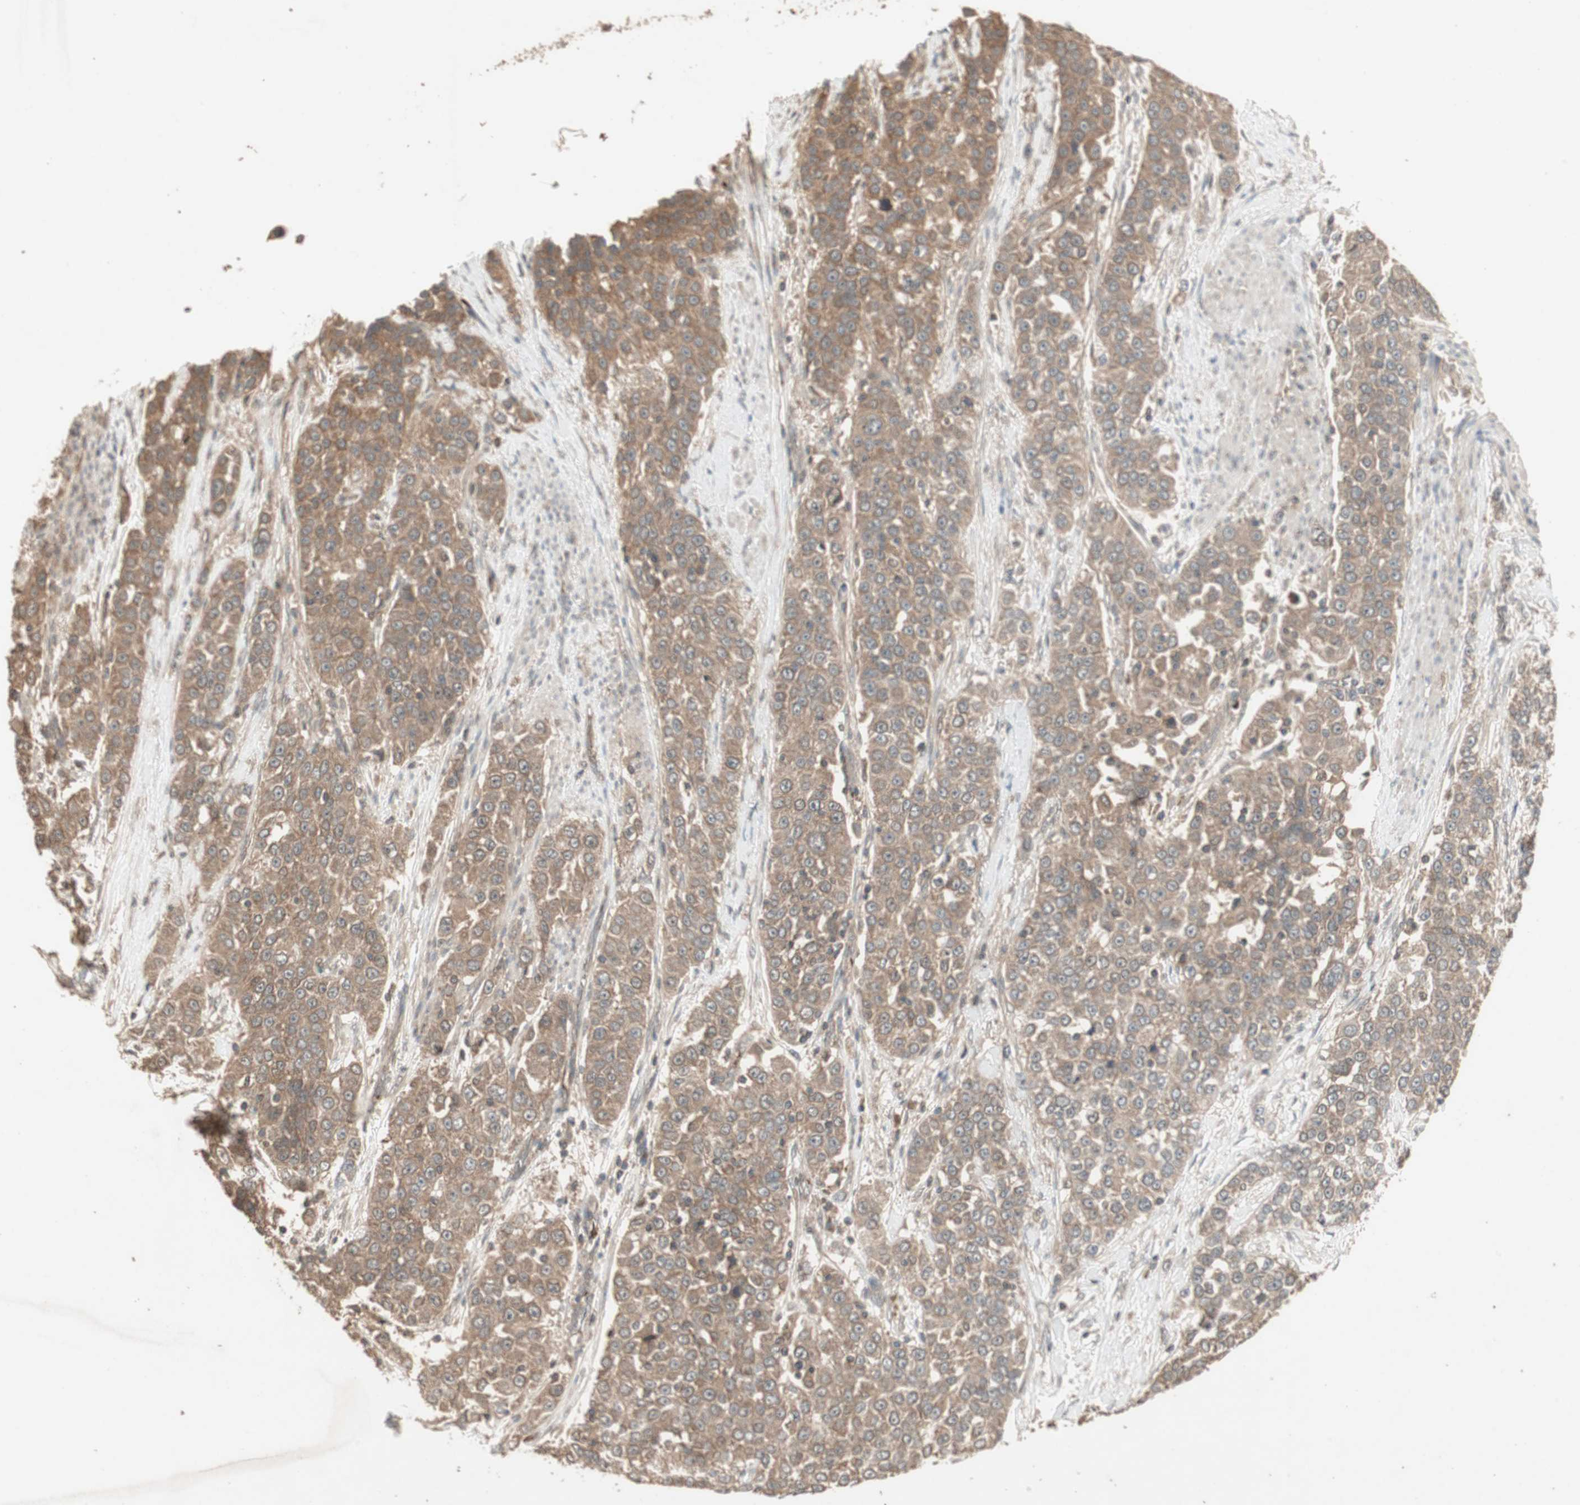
{"staining": {"intensity": "moderate", "quantity": ">75%", "location": "cytoplasmic/membranous"}, "tissue": "urothelial cancer", "cell_type": "Tumor cells", "image_type": "cancer", "snomed": [{"axis": "morphology", "description": "Urothelial carcinoma, High grade"}, {"axis": "topography", "description": "Urinary bladder"}], "caption": "Immunohistochemical staining of human high-grade urothelial carcinoma demonstrates medium levels of moderate cytoplasmic/membranous expression in approximately >75% of tumor cells.", "gene": "UBAC1", "patient": {"sex": "female", "age": 80}}